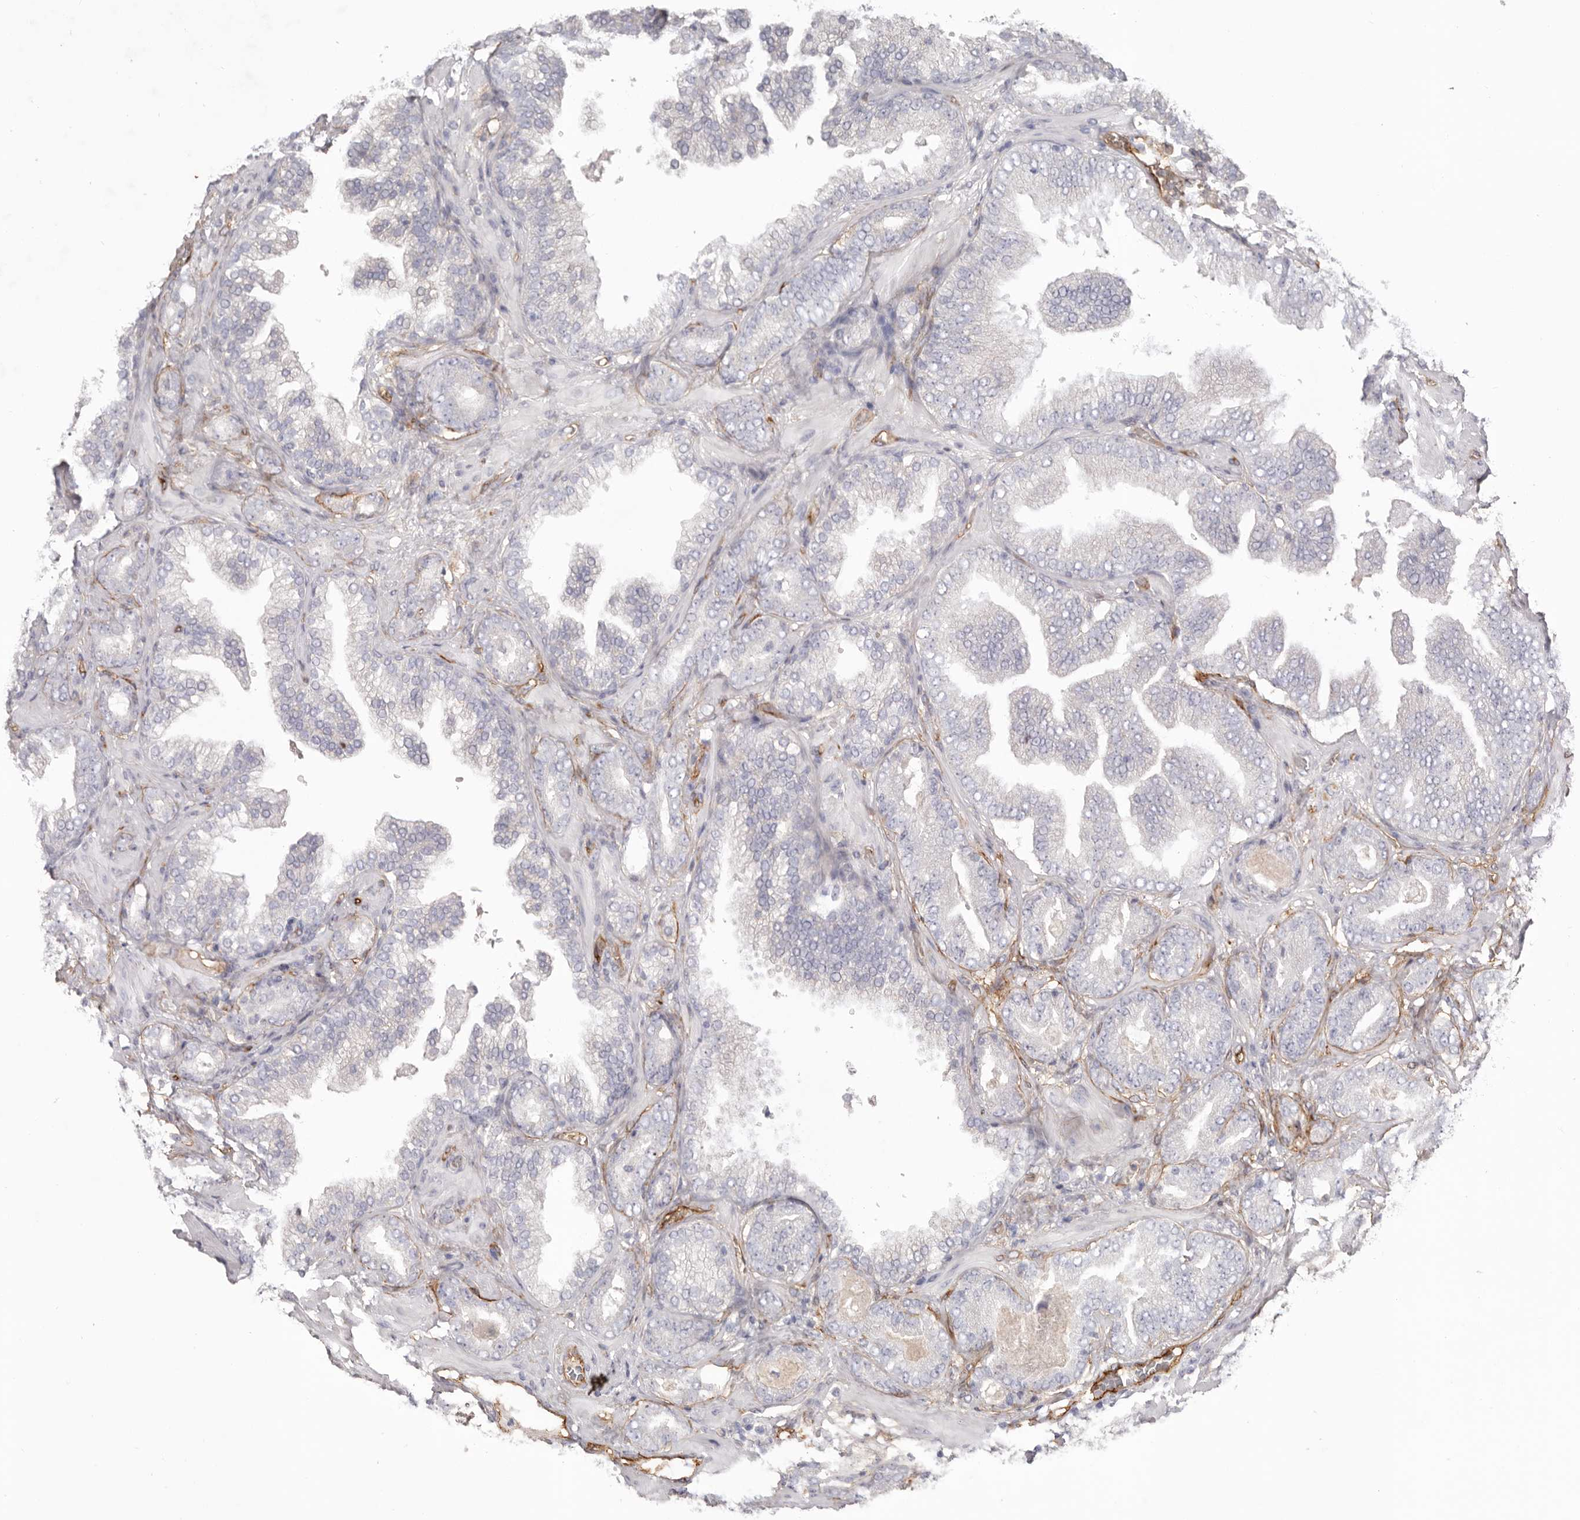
{"staining": {"intensity": "negative", "quantity": "none", "location": "none"}, "tissue": "prostate cancer", "cell_type": "Tumor cells", "image_type": "cancer", "snomed": [{"axis": "morphology", "description": "Adenocarcinoma, High grade"}, {"axis": "topography", "description": "Prostate"}], "caption": "A histopathology image of human adenocarcinoma (high-grade) (prostate) is negative for staining in tumor cells.", "gene": "LRRC66", "patient": {"sex": "male", "age": 58}}